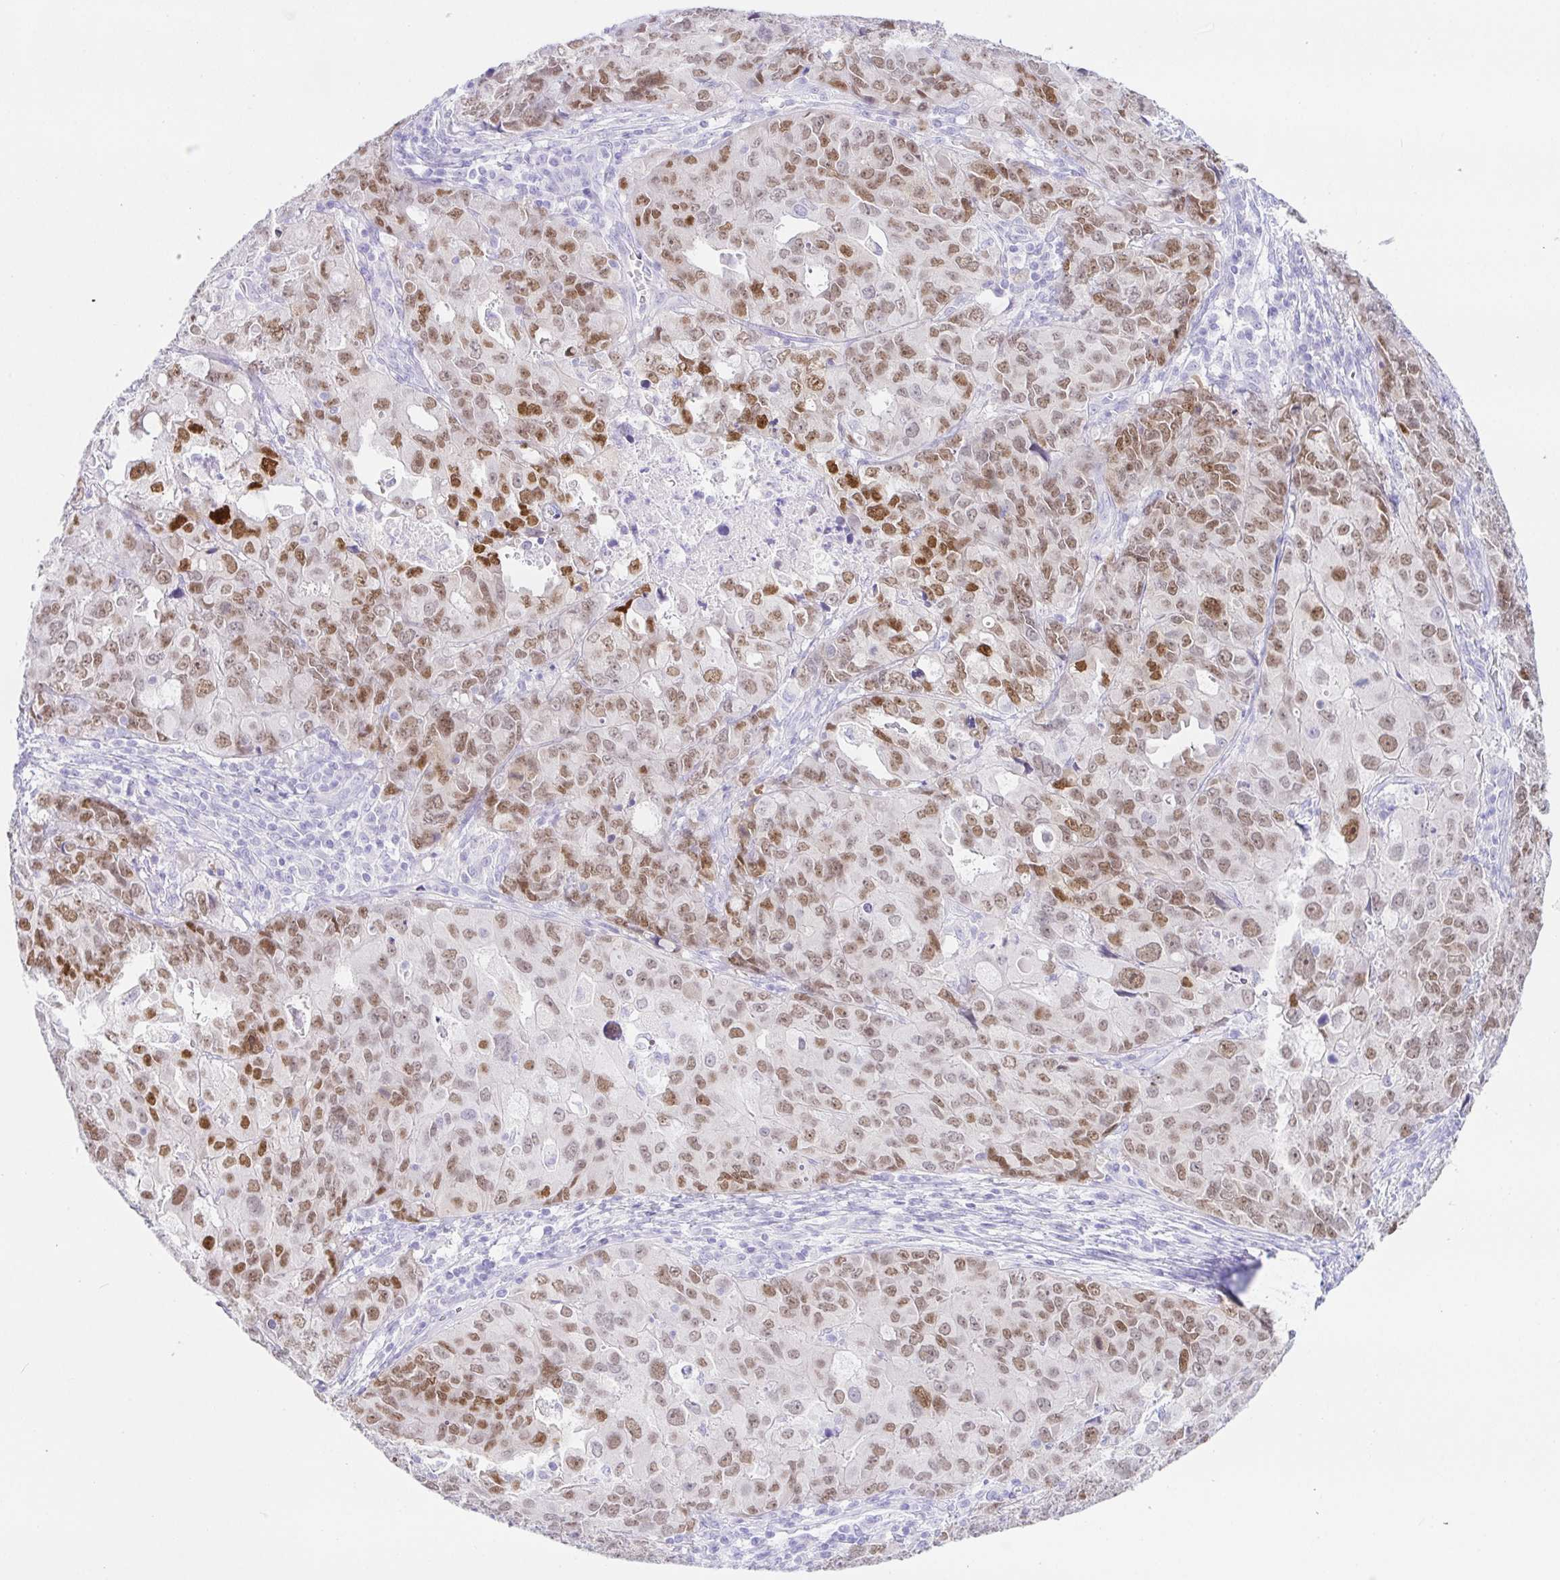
{"staining": {"intensity": "moderate", "quantity": ">75%", "location": "nuclear"}, "tissue": "endometrial cancer", "cell_type": "Tumor cells", "image_type": "cancer", "snomed": [{"axis": "morphology", "description": "Adenocarcinoma, NOS"}, {"axis": "topography", "description": "Uterus"}], "caption": "A histopathology image showing moderate nuclear positivity in approximately >75% of tumor cells in endometrial cancer (adenocarcinoma), as visualized by brown immunohistochemical staining.", "gene": "PAX8", "patient": {"sex": "female", "age": 79}}